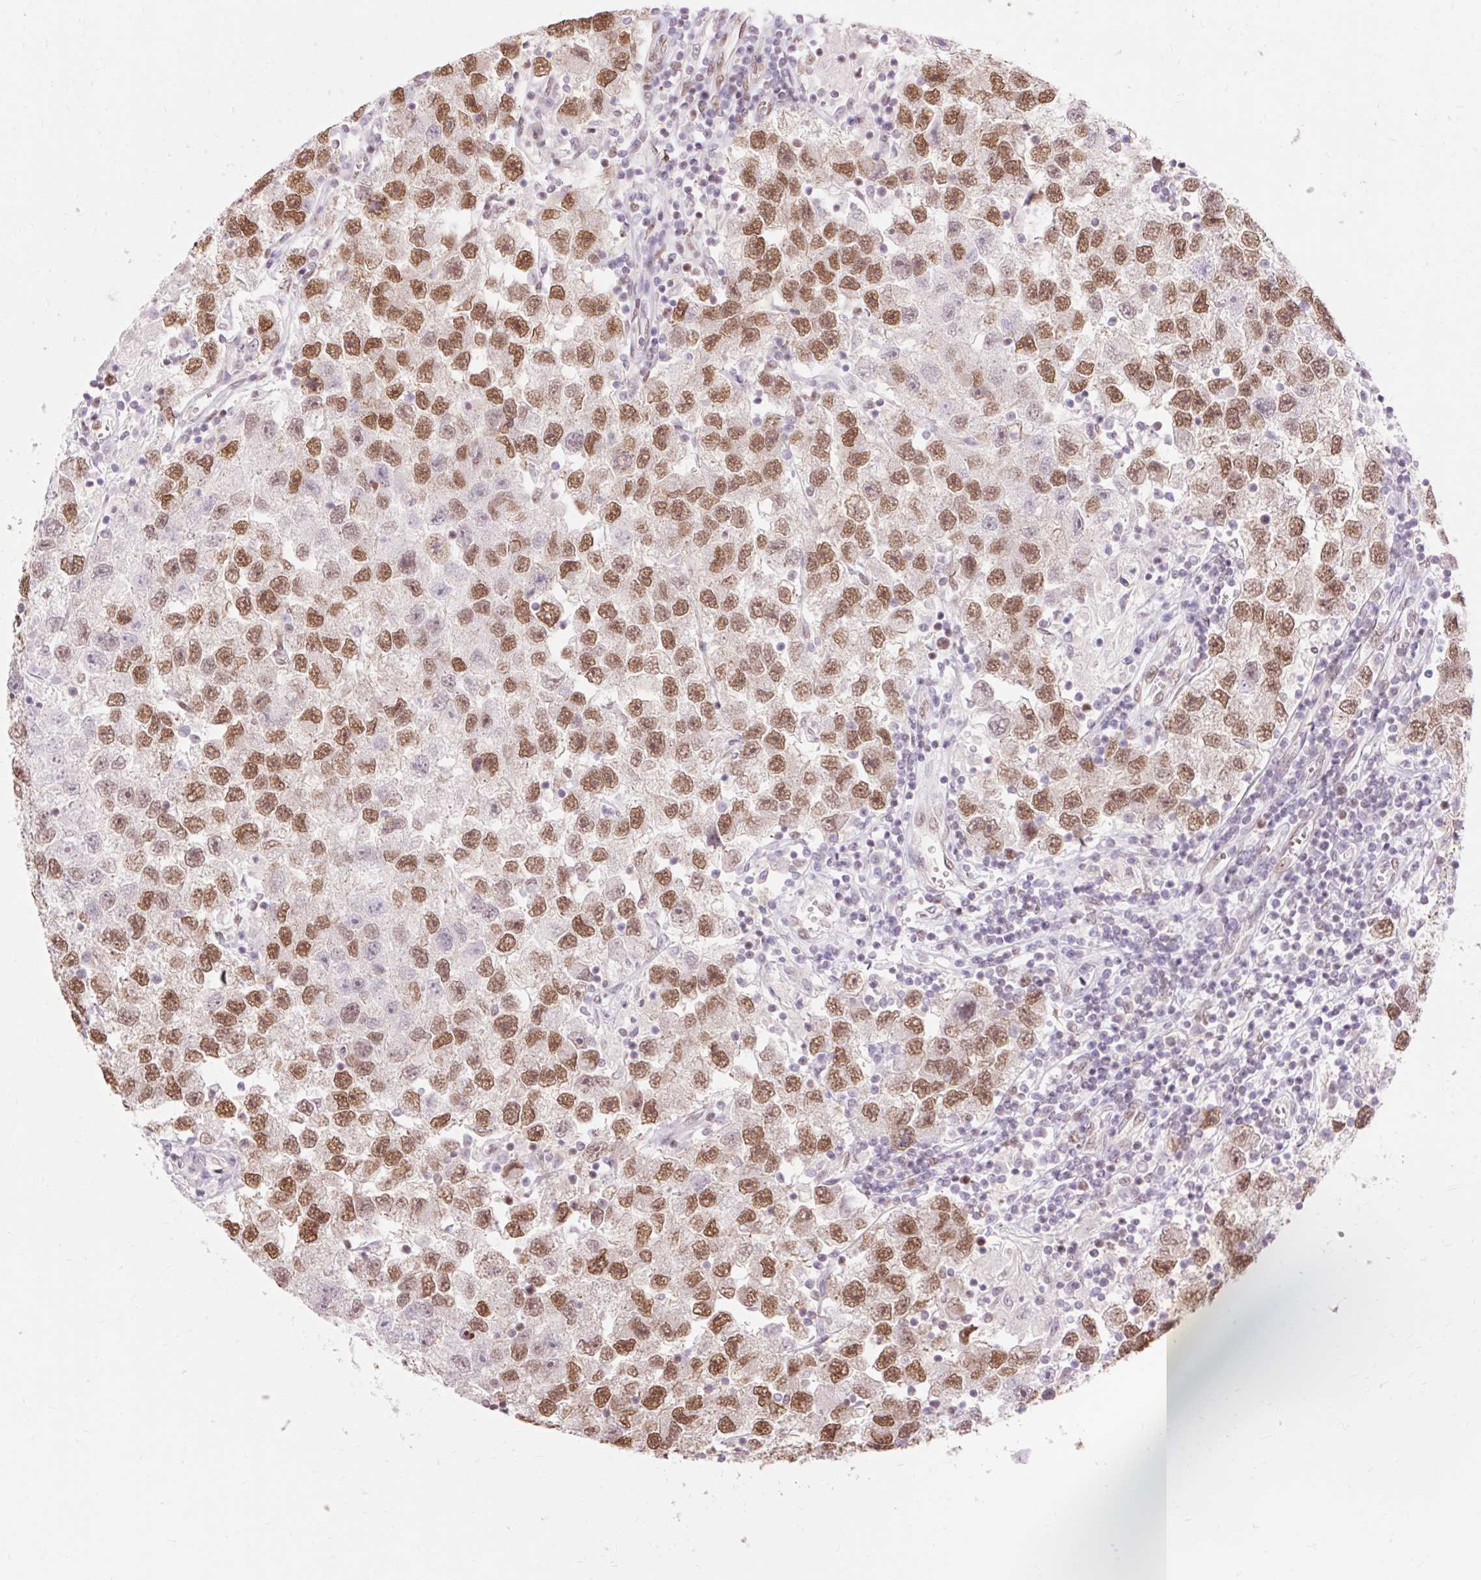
{"staining": {"intensity": "moderate", "quantity": ">75%", "location": "nuclear"}, "tissue": "testis cancer", "cell_type": "Tumor cells", "image_type": "cancer", "snomed": [{"axis": "morphology", "description": "Seminoma, NOS"}, {"axis": "topography", "description": "Testis"}], "caption": "Immunohistochemistry (DAB (3,3'-diaminobenzidine)) staining of human testis seminoma demonstrates moderate nuclear protein staining in approximately >75% of tumor cells. (brown staining indicates protein expression, while blue staining denotes nuclei).", "gene": "NPIPB12", "patient": {"sex": "male", "age": 26}}